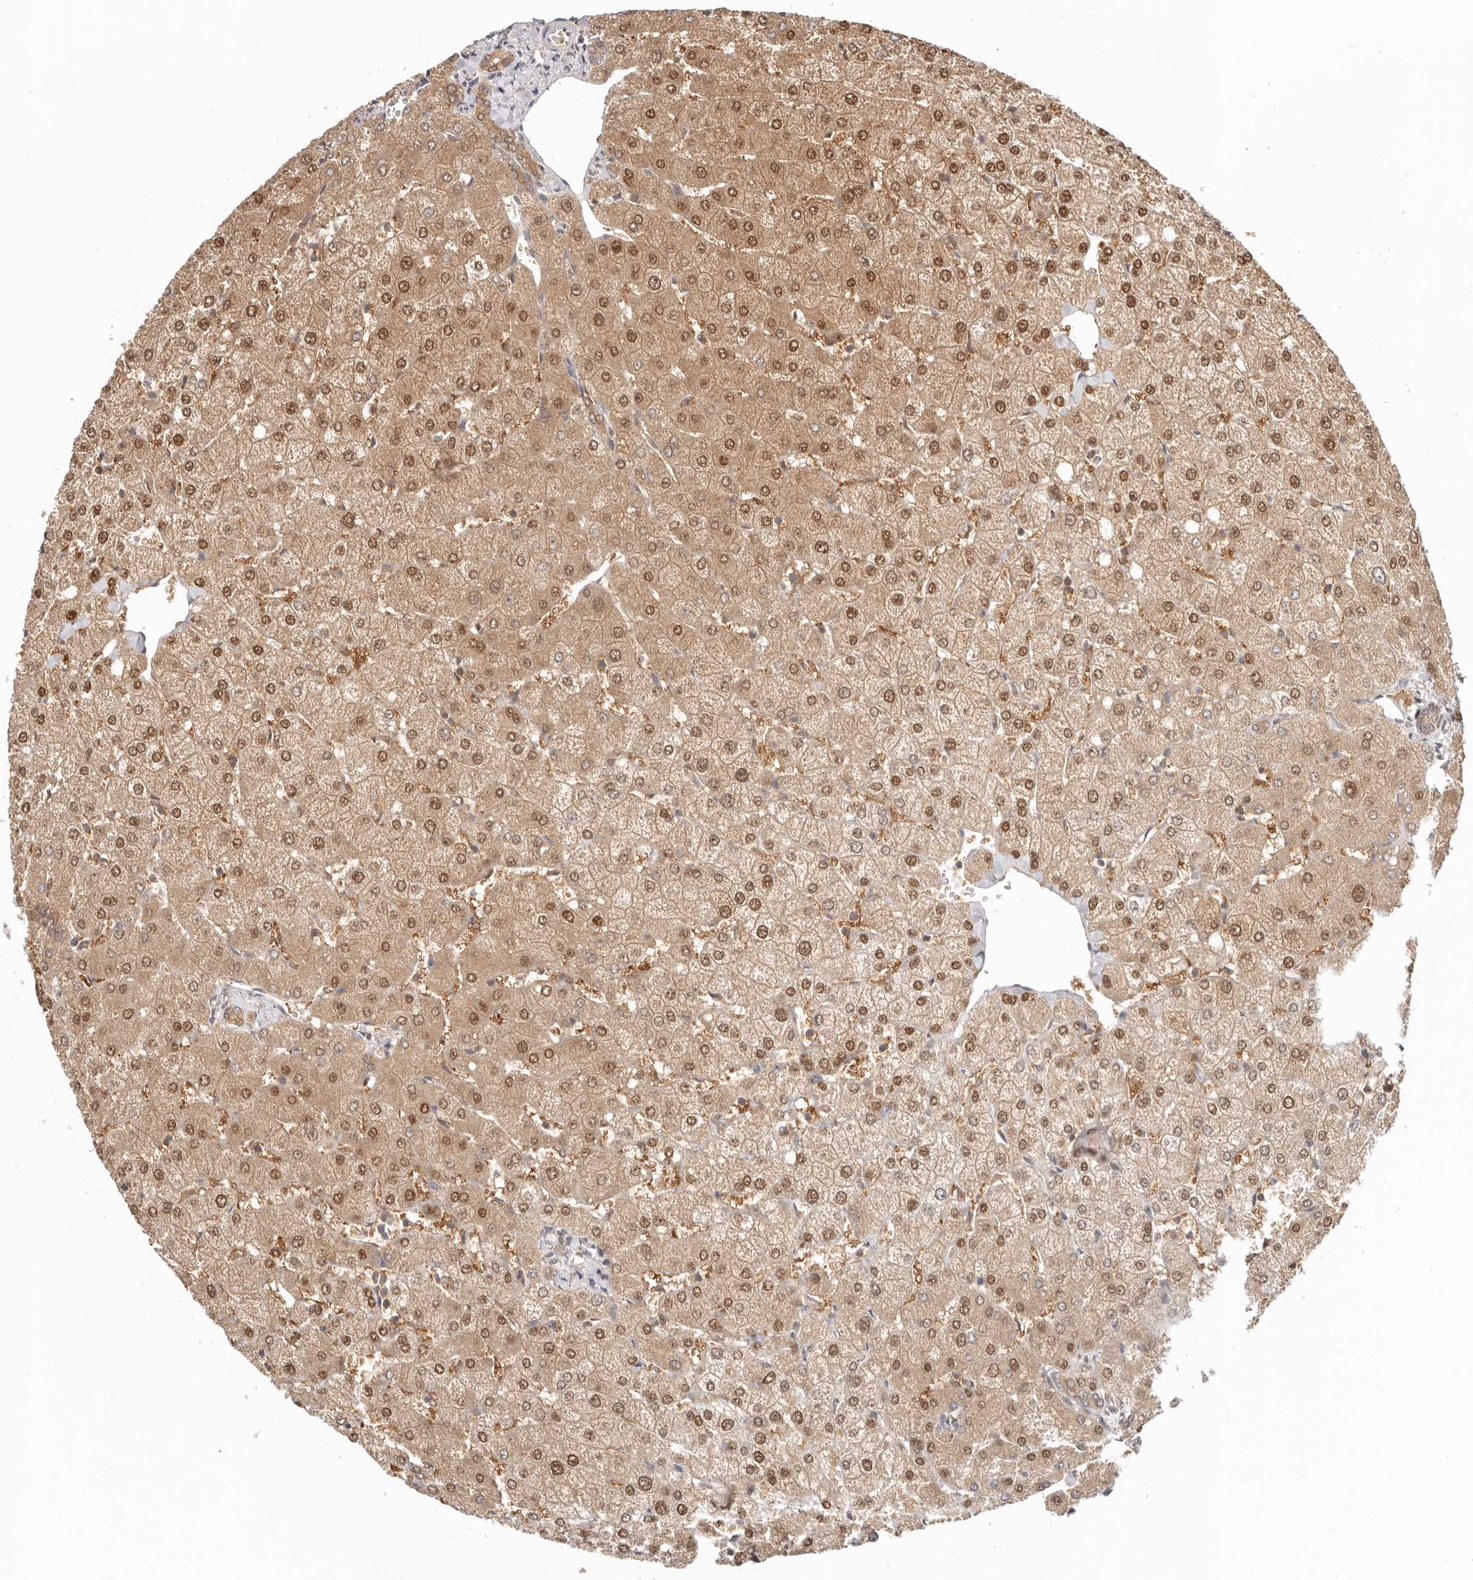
{"staining": {"intensity": "moderate", "quantity": ">75%", "location": "cytoplasmic/membranous,nuclear"}, "tissue": "liver", "cell_type": "Cholangiocytes", "image_type": "normal", "snomed": [{"axis": "morphology", "description": "Normal tissue, NOS"}, {"axis": "topography", "description": "Liver"}], "caption": "Immunohistochemistry (DAB) staining of benign liver shows moderate cytoplasmic/membranous,nuclear protein staining in approximately >75% of cholangiocytes.", "gene": "LARP7", "patient": {"sex": "female", "age": 54}}